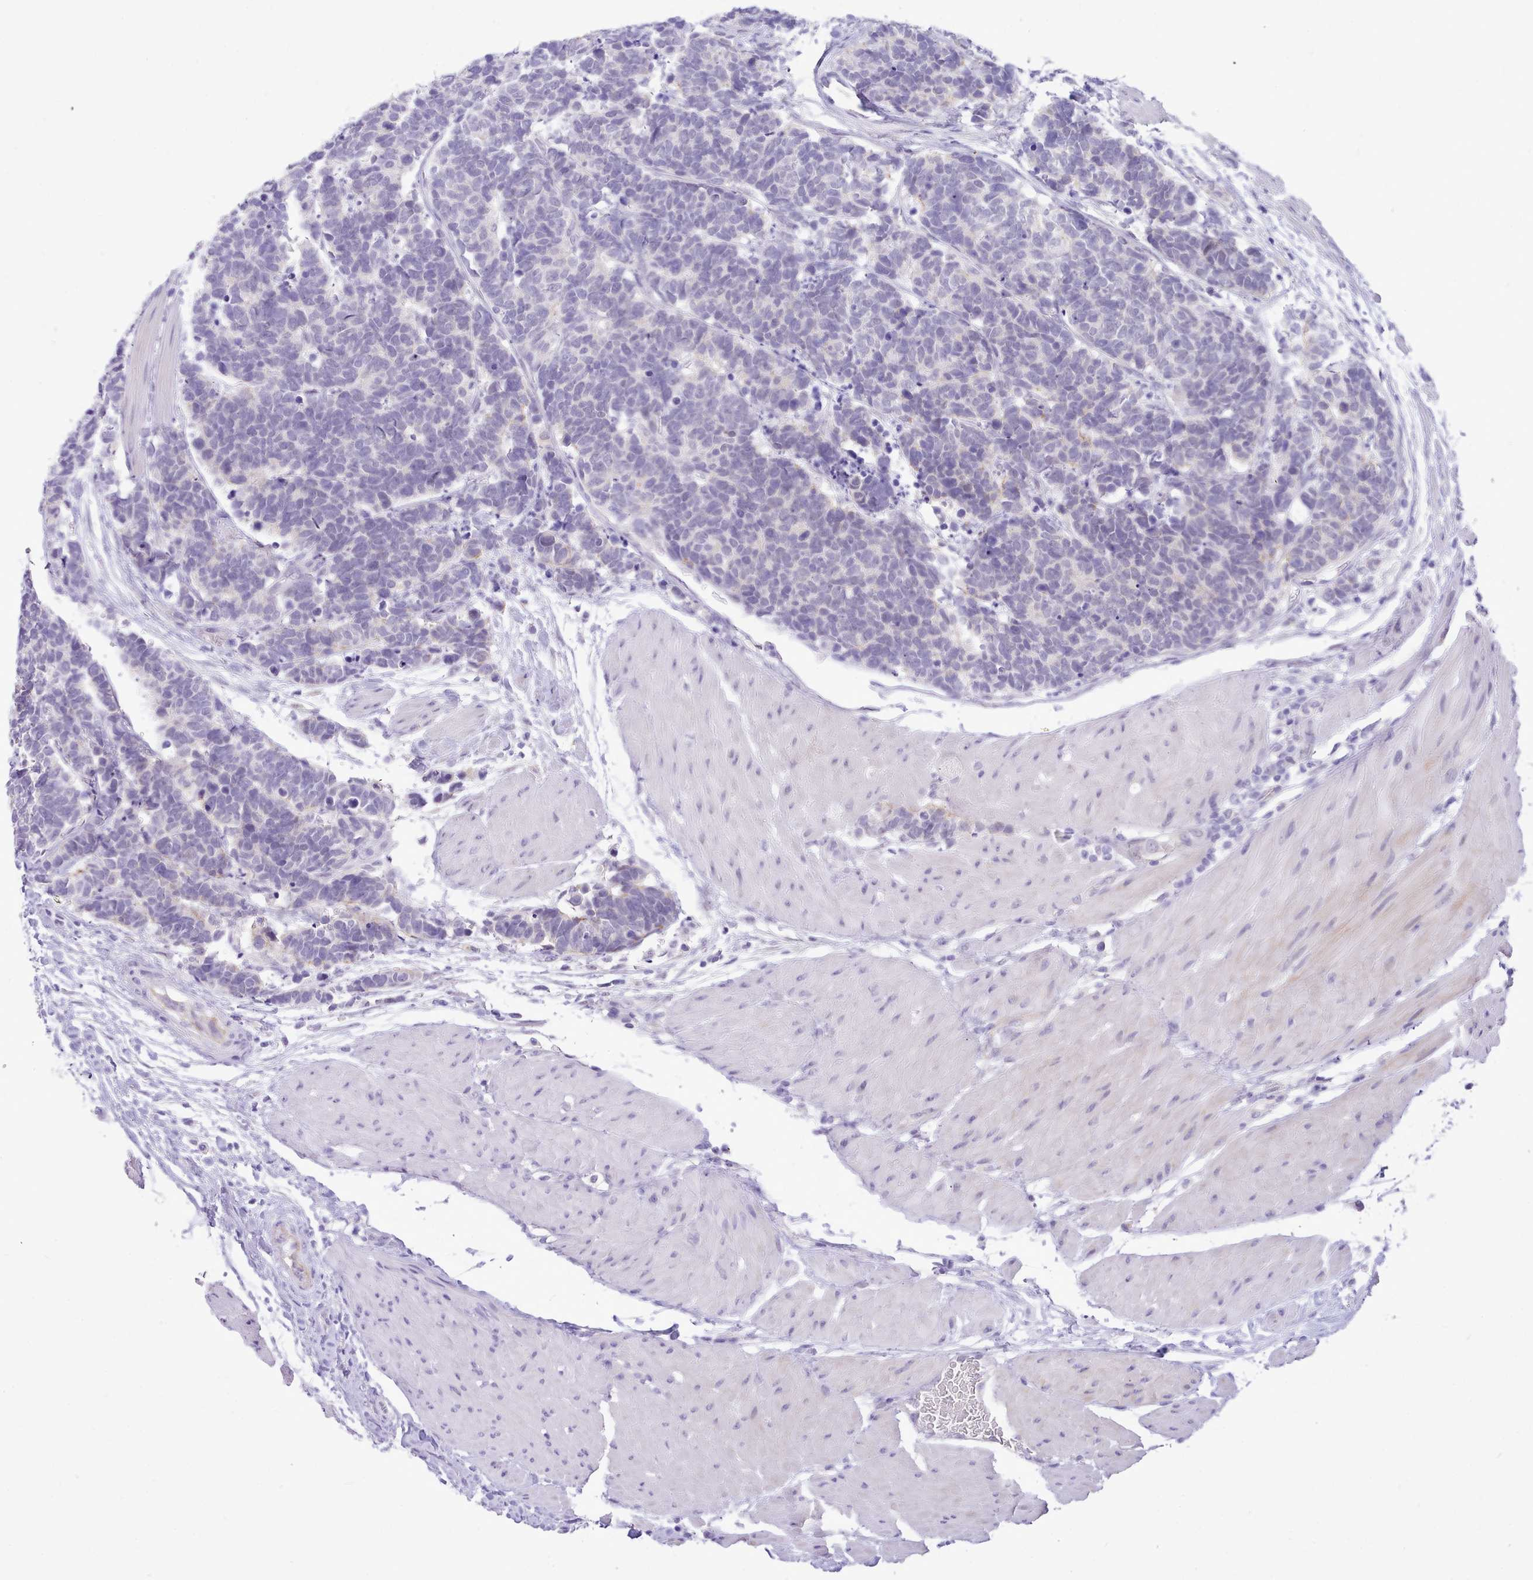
{"staining": {"intensity": "negative", "quantity": "none", "location": "none"}, "tissue": "carcinoid", "cell_type": "Tumor cells", "image_type": "cancer", "snomed": [{"axis": "morphology", "description": "Carcinoma, NOS"}, {"axis": "morphology", "description": "Carcinoid, malignant, NOS"}, {"axis": "topography", "description": "Urinary bladder"}], "caption": "Histopathology image shows no significant protein positivity in tumor cells of carcinoid.", "gene": "LRRC37A", "patient": {"sex": "male", "age": 57}}